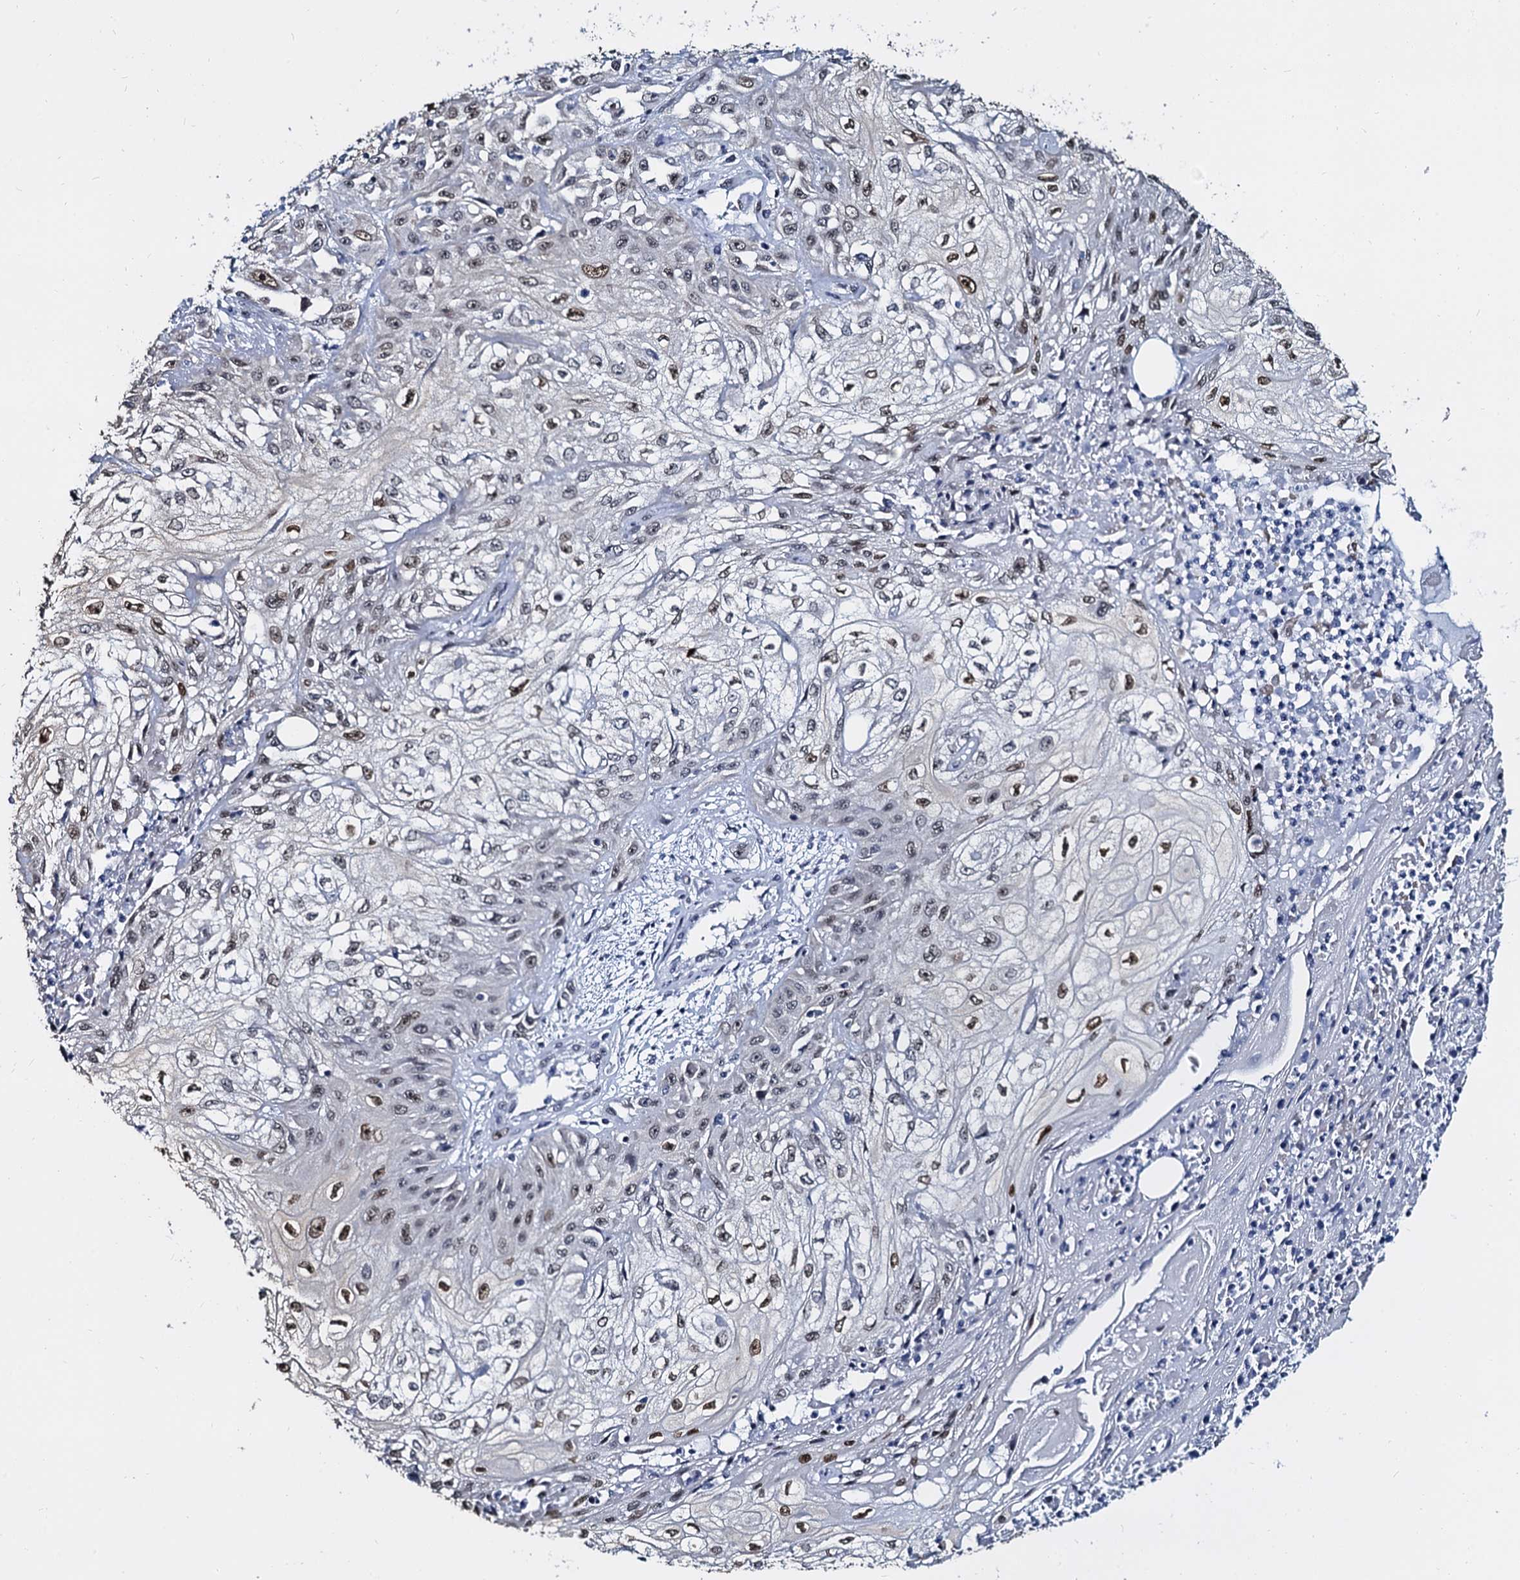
{"staining": {"intensity": "weak", "quantity": ">75%", "location": "nuclear"}, "tissue": "skin cancer", "cell_type": "Tumor cells", "image_type": "cancer", "snomed": [{"axis": "morphology", "description": "Squamous cell carcinoma, NOS"}, {"axis": "morphology", "description": "Squamous cell carcinoma, metastatic, NOS"}, {"axis": "topography", "description": "Skin"}, {"axis": "topography", "description": "Lymph node"}], "caption": "A histopathology image of human metastatic squamous cell carcinoma (skin) stained for a protein exhibits weak nuclear brown staining in tumor cells. The staining was performed using DAB to visualize the protein expression in brown, while the nuclei were stained in blue with hematoxylin (Magnification: 20x).", "gene": "CMAS", "patient": {"sex": "male", "age": 75}}